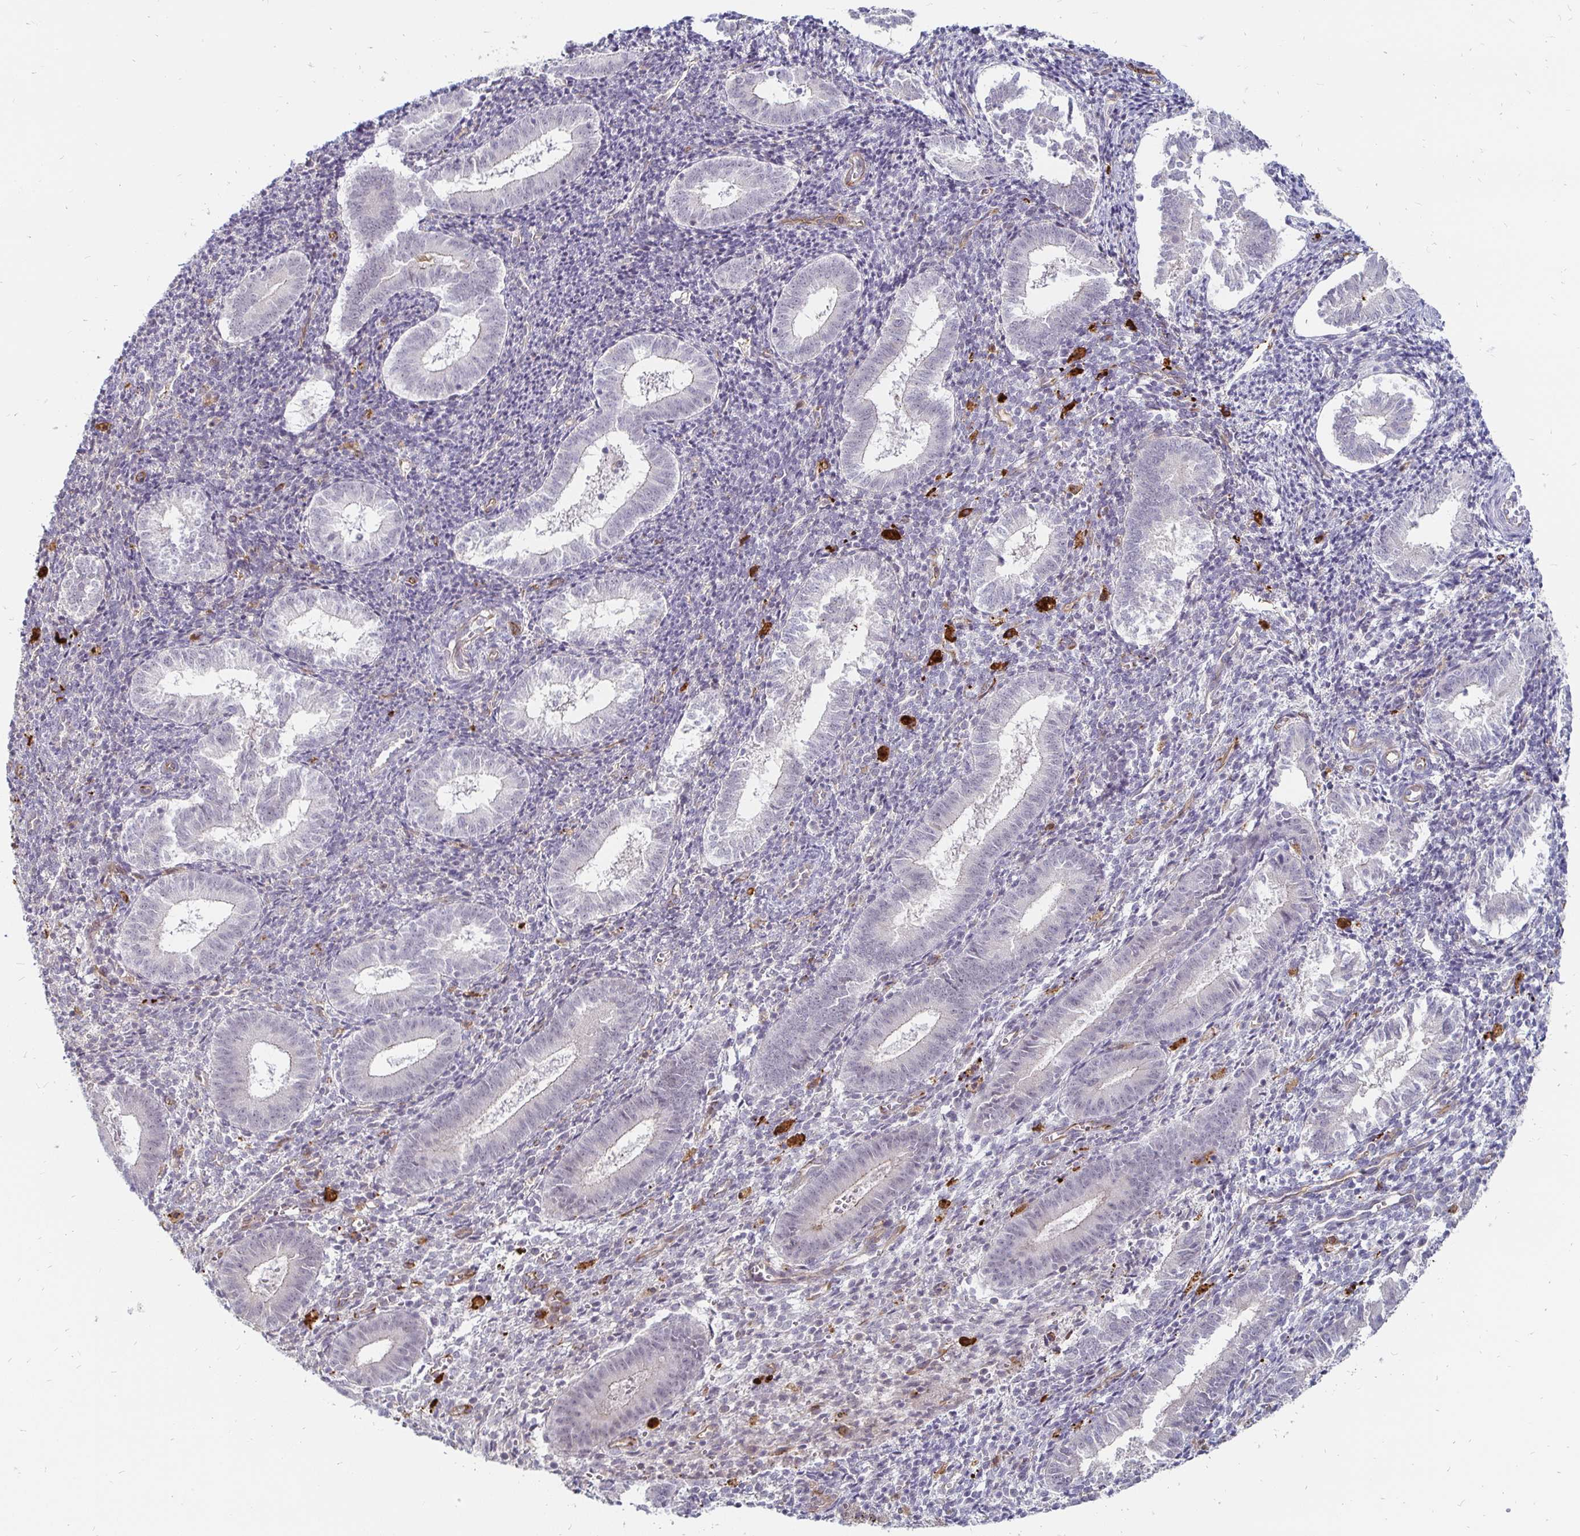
{"staining": {"intensity": "negative", "quantity": "none", "location": "none"}, "tissue": "endometrium", "cell_type": "Cells in endometrial stroma", "image_type": "normal", "snomed": [{"axis": "morphology", "description": "Normal tissue, NOS"}, {"axis": "topography", "description": "Endometrium"}], "caption": "Immunohistochemical staining of unremarkable endometrium reveals no significant staining in cells in endometrial stroma.", "gene": "CCDC85A", "patient": {"sex": "female", "age": 25}}